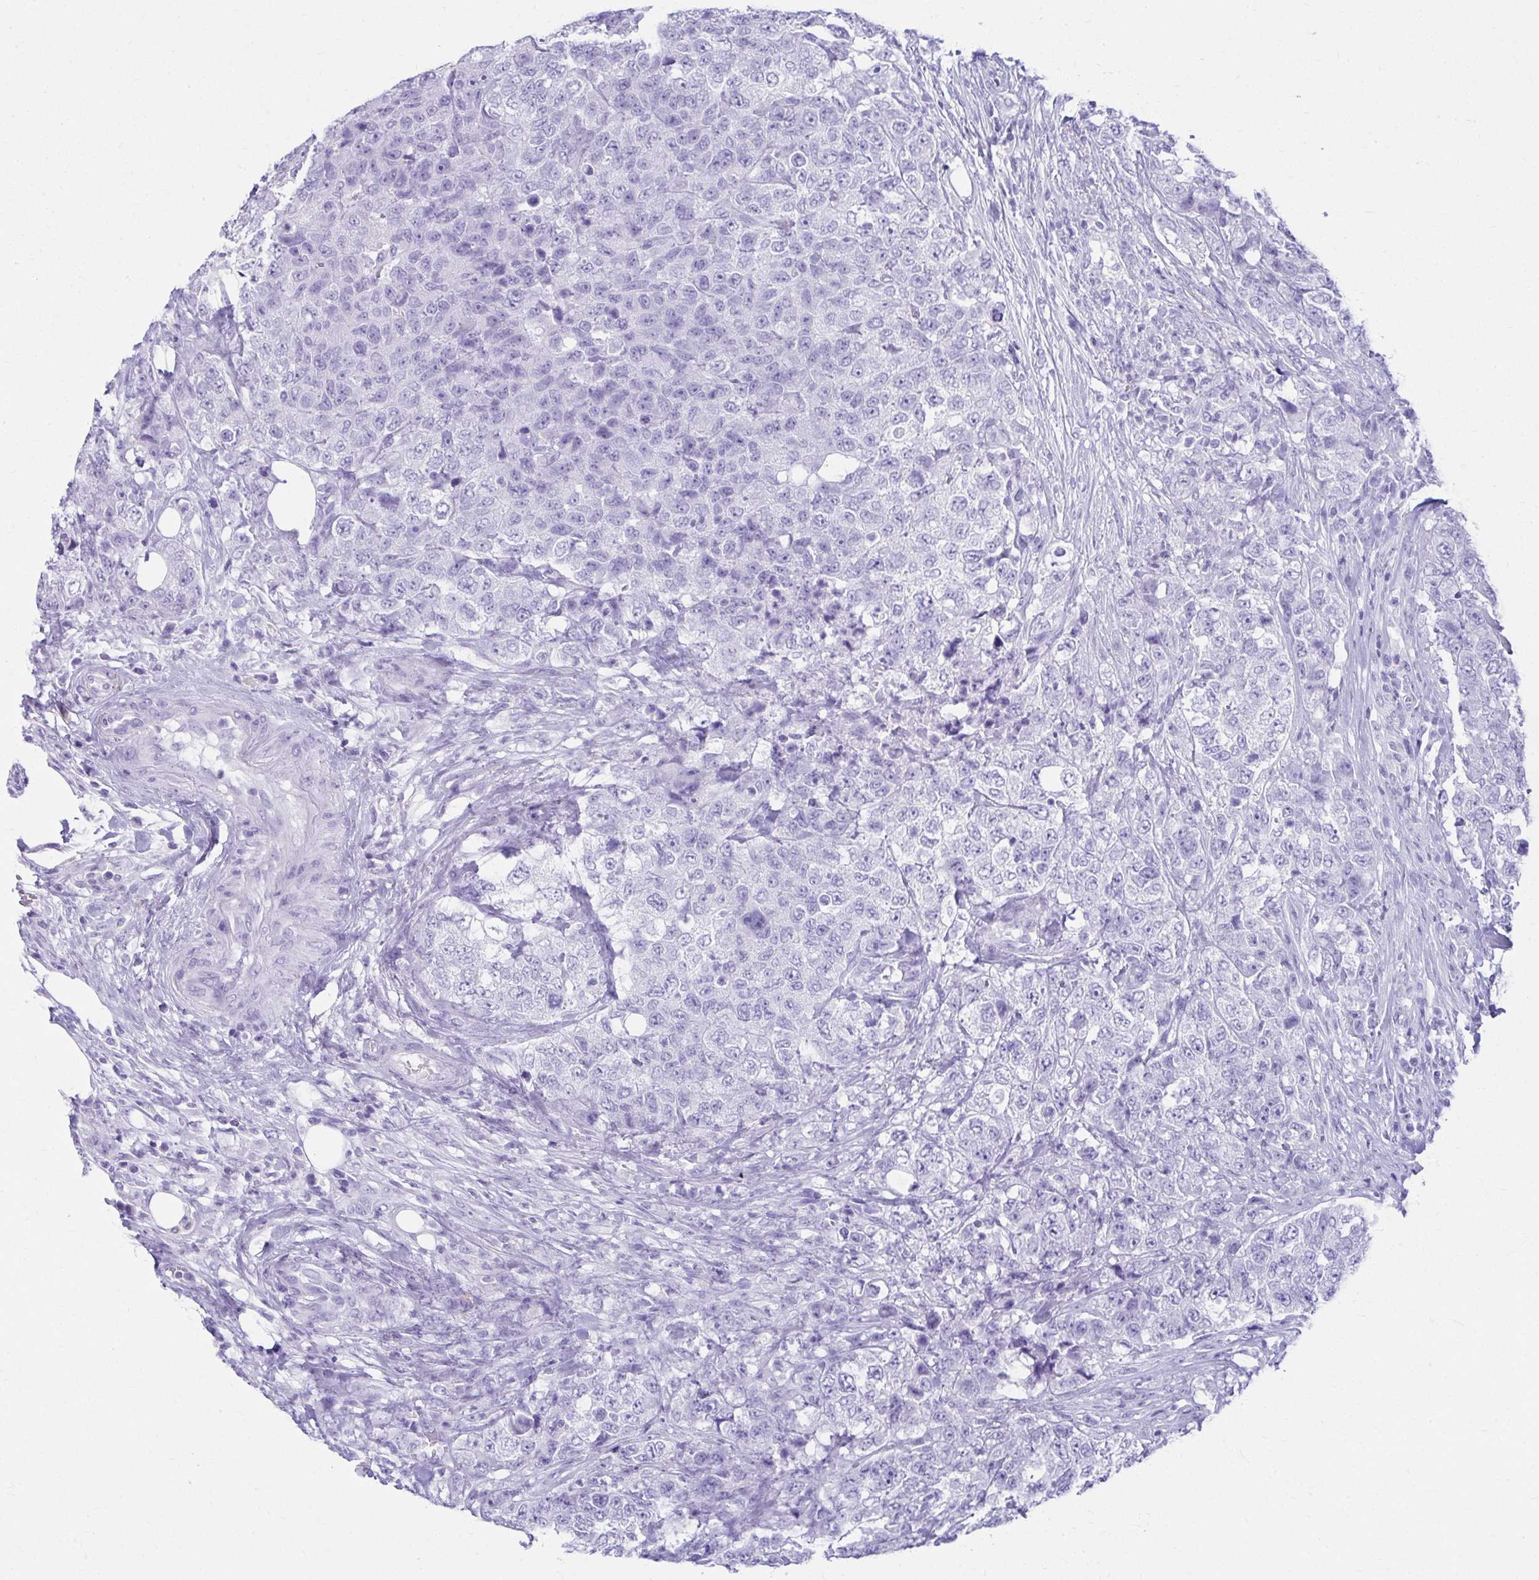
{"staining": {"intensity": "negative", "quantity": "none", "location": "none"}, "tissue": "urothelial cancer", "cell_type": "Tumor cells", "image_type": "cancer", "snomed": [{"axis": "morphology", "description": "Urothelial carcinoma, High grade"}, {"axis": "topography", "description": "Urinary bladder"}], "caption": "Protein analysis of urothelial cancer shows no significant staining in tumor cells.", "gene": "ATP4B", "patient": {"sex": "female", "age": 78}}